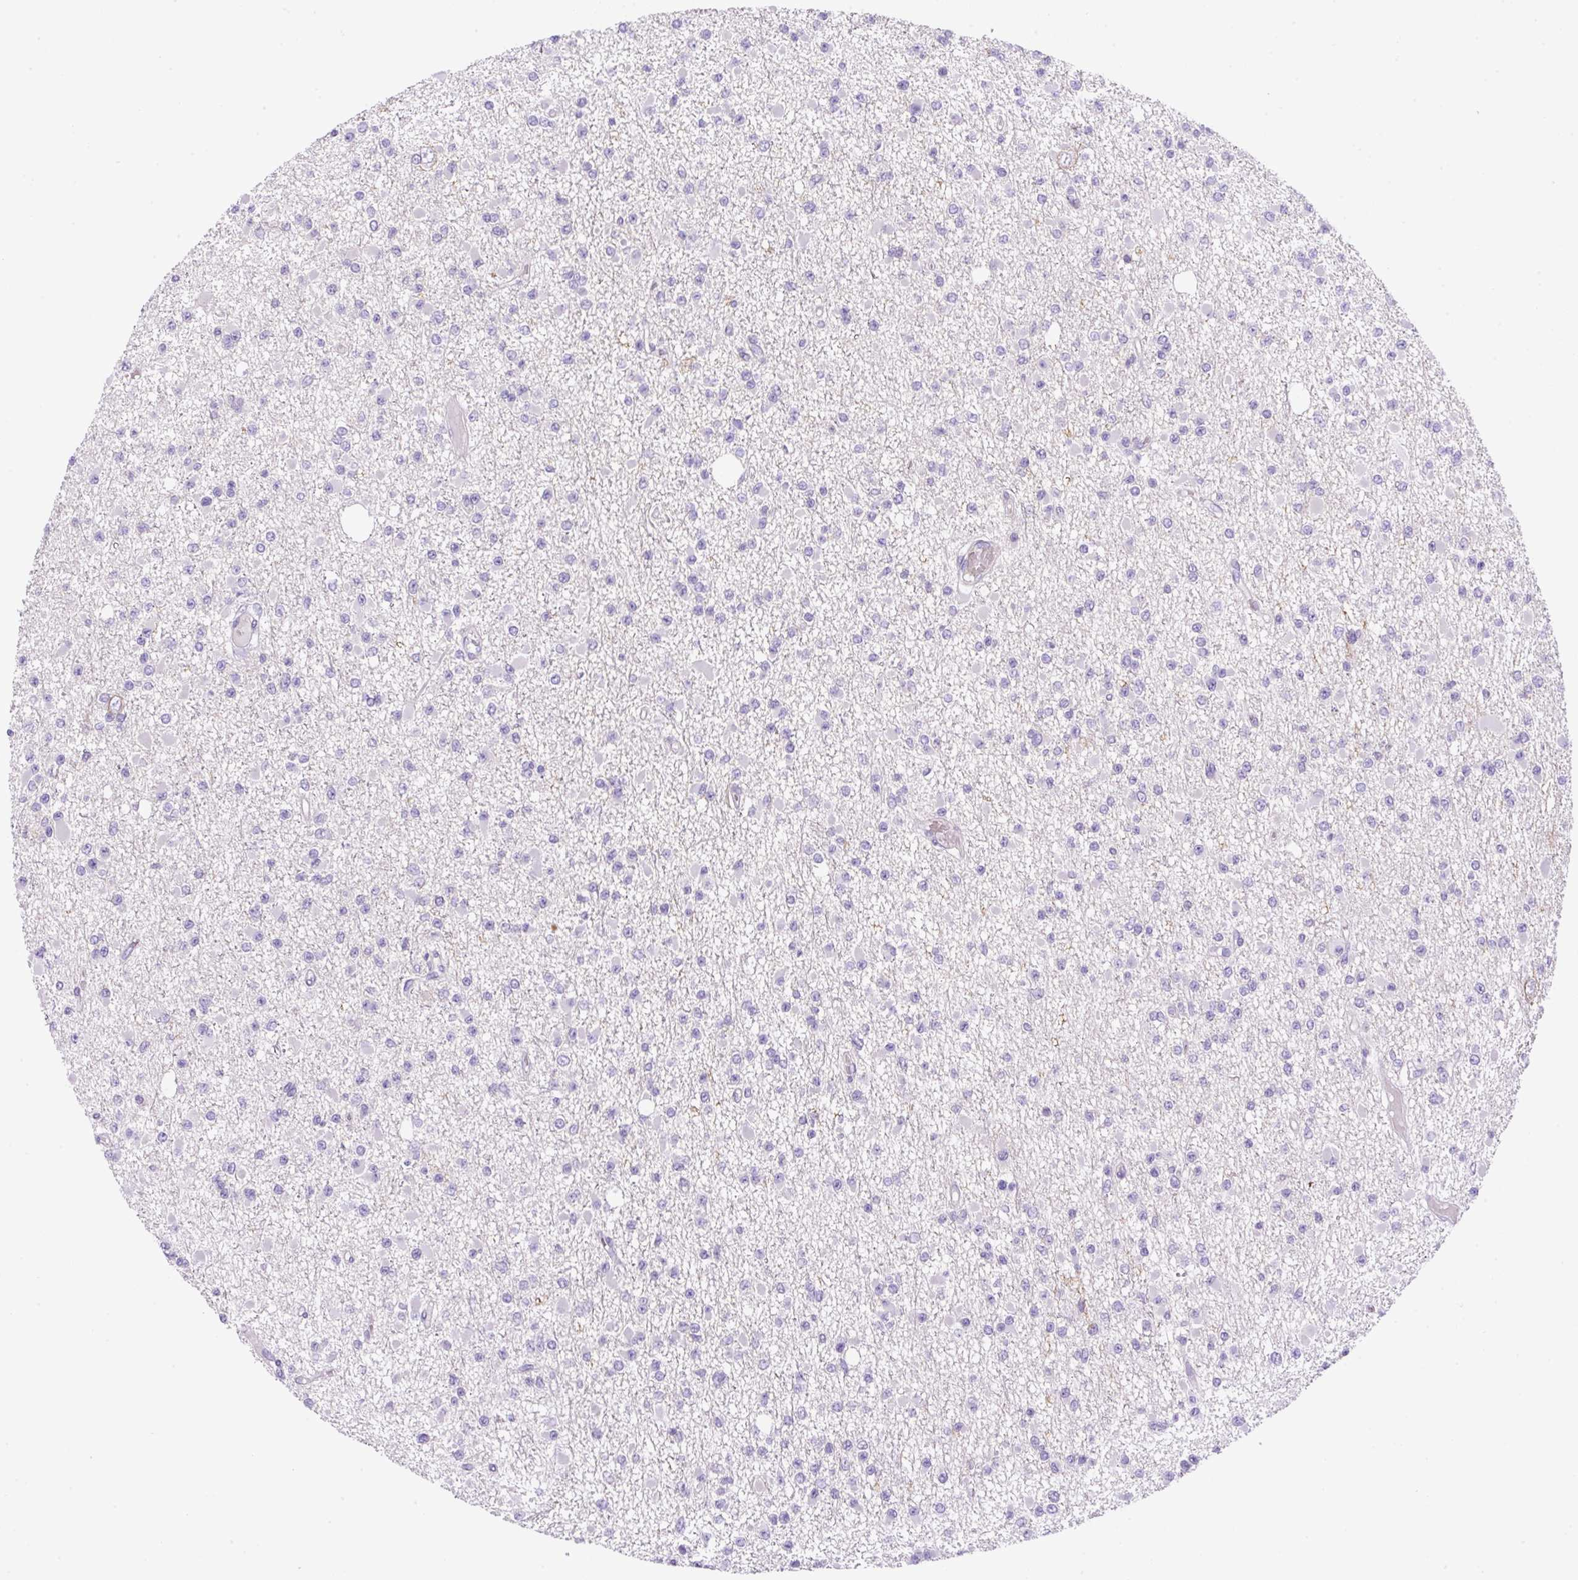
{"staining": {"intensity": "negative", "quantity": "none", "location": "none"}, "tissue": "glioma", "cell_type": "Tumor cells", "image_type": "cancer", "snomed": [{"axis": "morphology", "description": "Glioma, malignant, Low grade"}, {"axis": "topography", "description": "Brain"}], "caption": "IHC micrograph of human malignant glioma (low-grade) stained for a protein (brown), which exhibits no expression in tumor cells. Brightfield microscopy of IHC stained with DAB (3,3'-diaminobenzidine) (brown) and hematoxylin (blue), captured at high magnification.", "gene": "NPTN", "patient": {"sex": "female", "age": 22}}